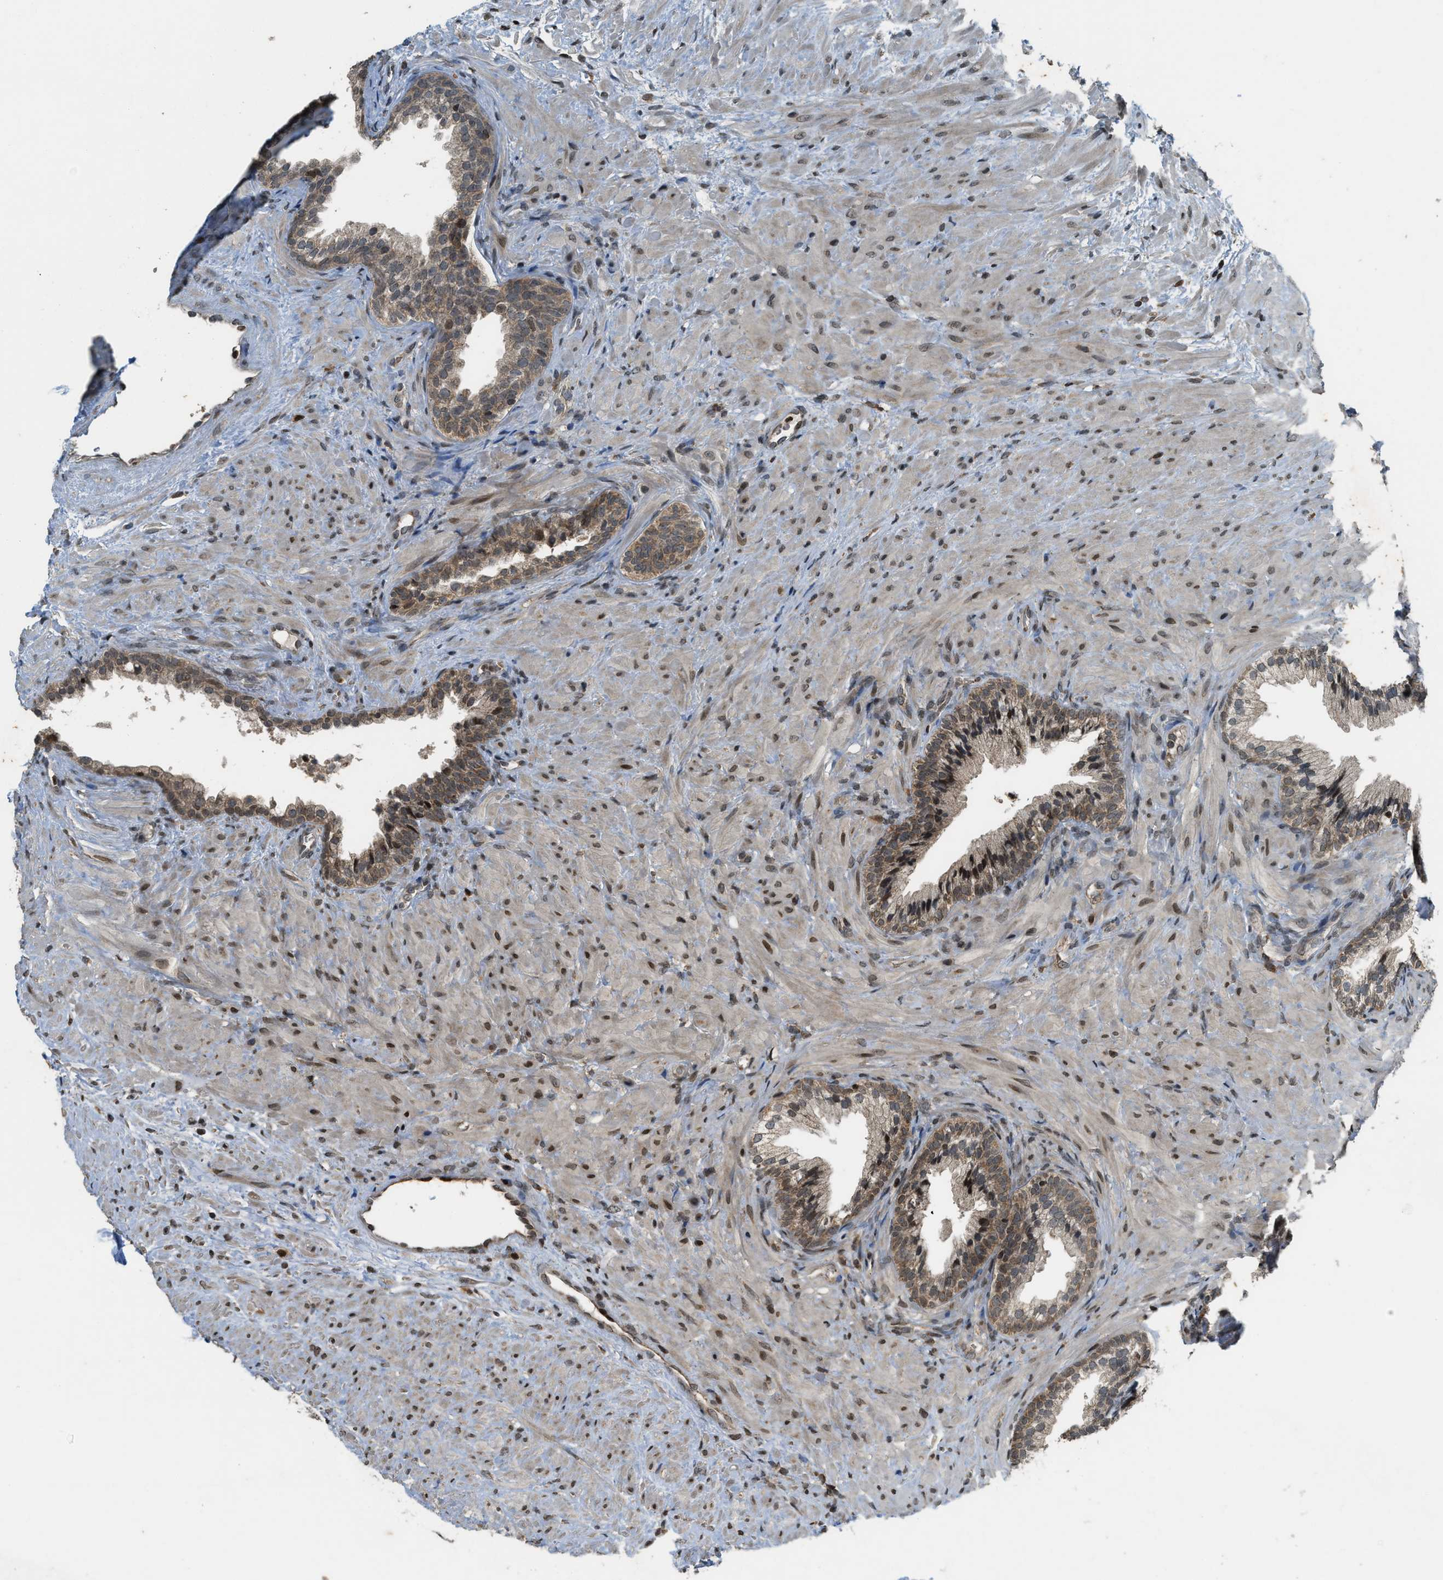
{"staining": {"intensity": "moderate", "quantity": ">75%", "location": "cytoplasmic/membranous,nuclear"}, "tissue": "prostate", "cell_type": "Glandular cells", "image_type": "normal", "snomed": [{"axis": "morphology", "description": "Normal tissue, NOS"}, {"axis": "topography", "description": "Prostate"}], "caption": "This is an image of immunohistochemistry (IHC) staining of benign prostate, which shows moderate staining in the cytoplasmic/membranous,nuclear of glandular cells.", "gene": "SIAH1", "patient": {"sex": "male", "age": 76}}